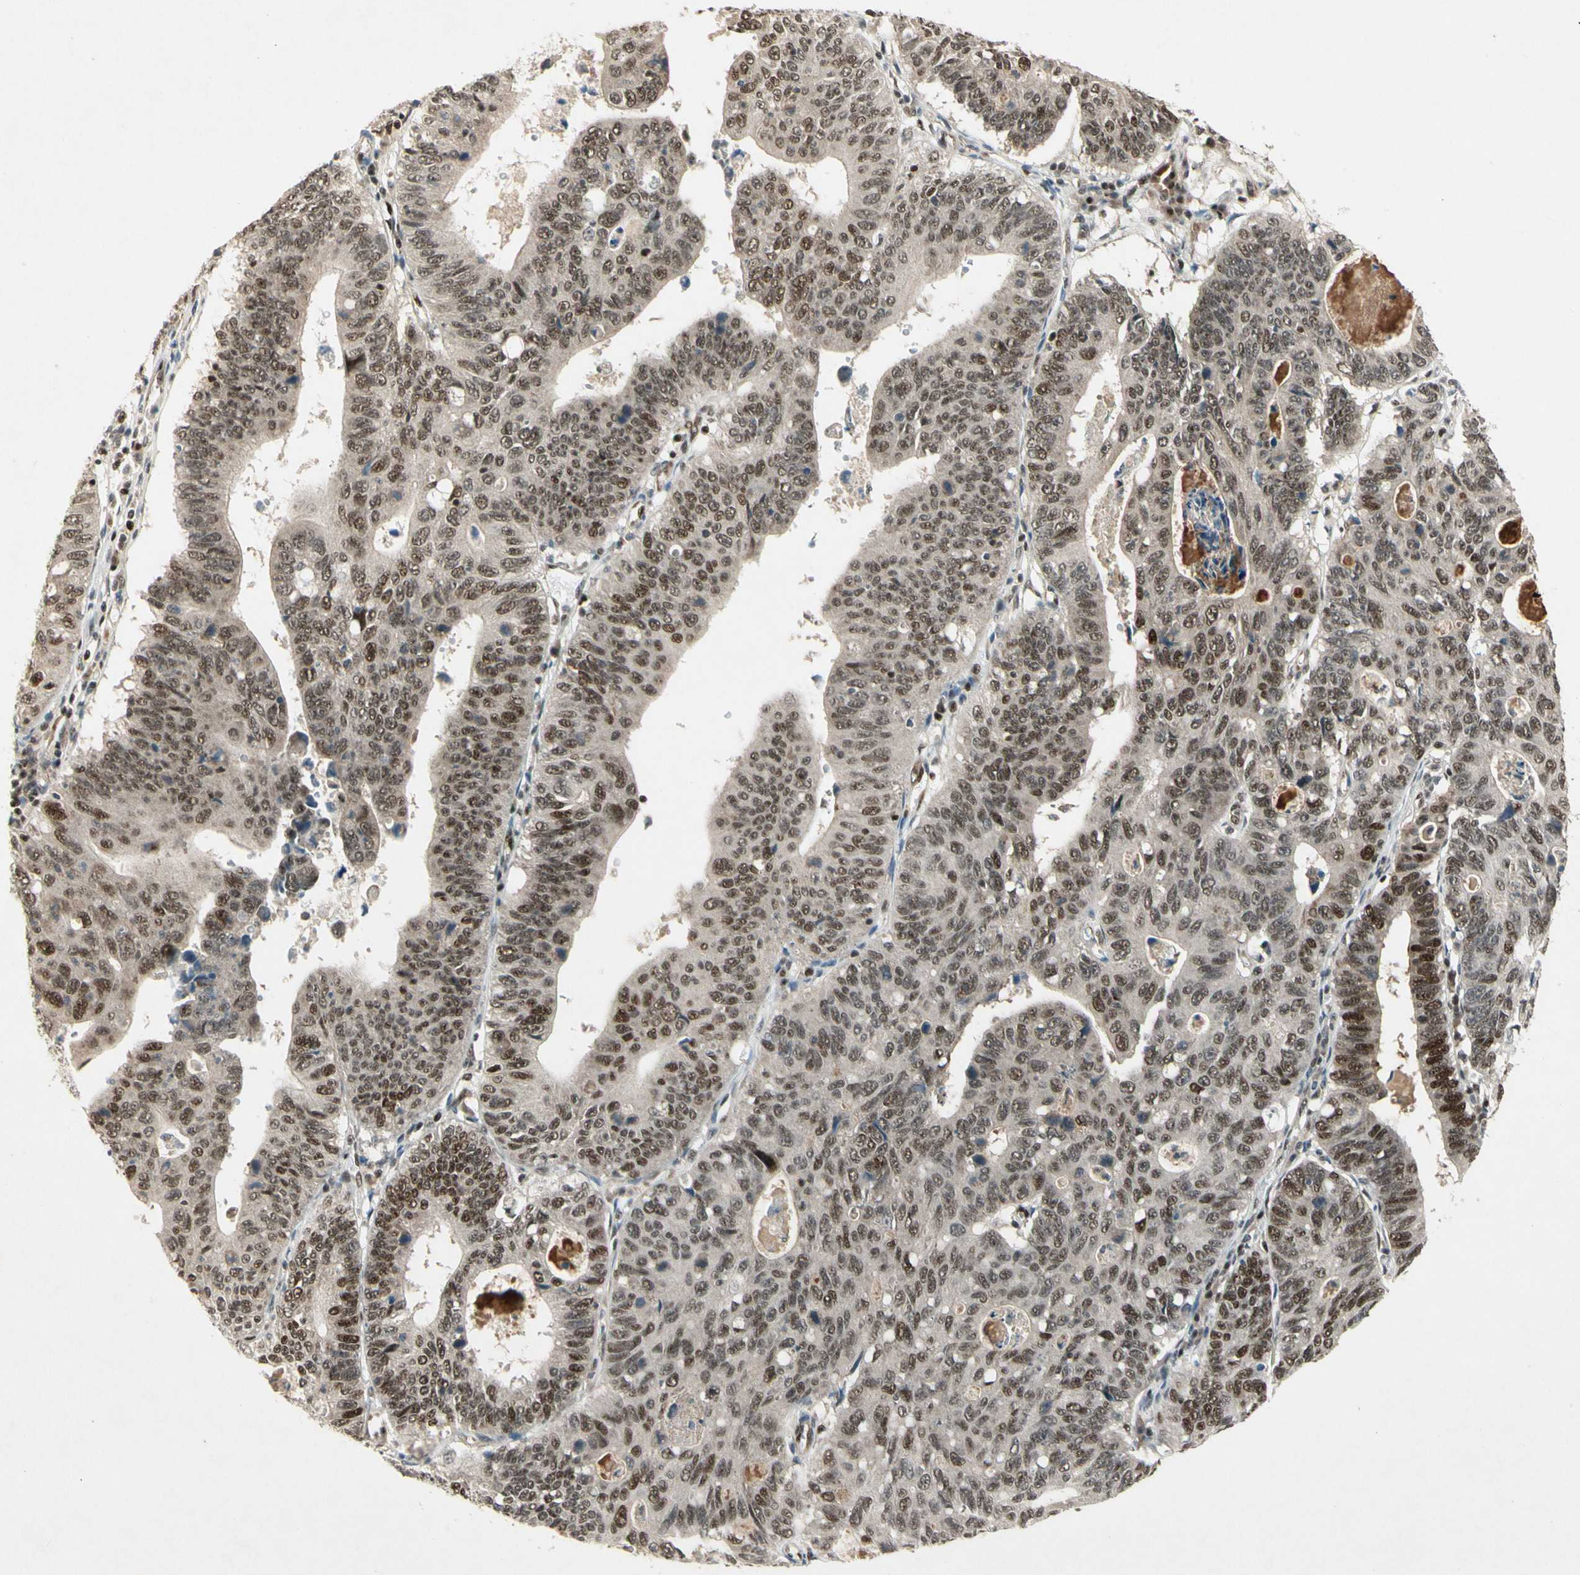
{"staining": {"intensity": "moderate", "quantity": ">75%", "location": "nuclear"}, "tissue": "stomach cancer", "cell_type": "Tumor cells", "image_type": "cancer", "snomed": [{"axis": "morphology", "description": "Adenocarcinoma, NOS"}, {"axis": "topography", "description": "Stomach"}], "caption": "The micrograph shows immunohistochemical staining of stomach cancer (adenocarcinoma). There is moderate nuclear positivity is identified in about >75% of tumor cells. (Brightfield microscopy of DAB IHC at high magnification).", "gene": "CDK11A", "patient": {"sex": "male", "age": 59}}